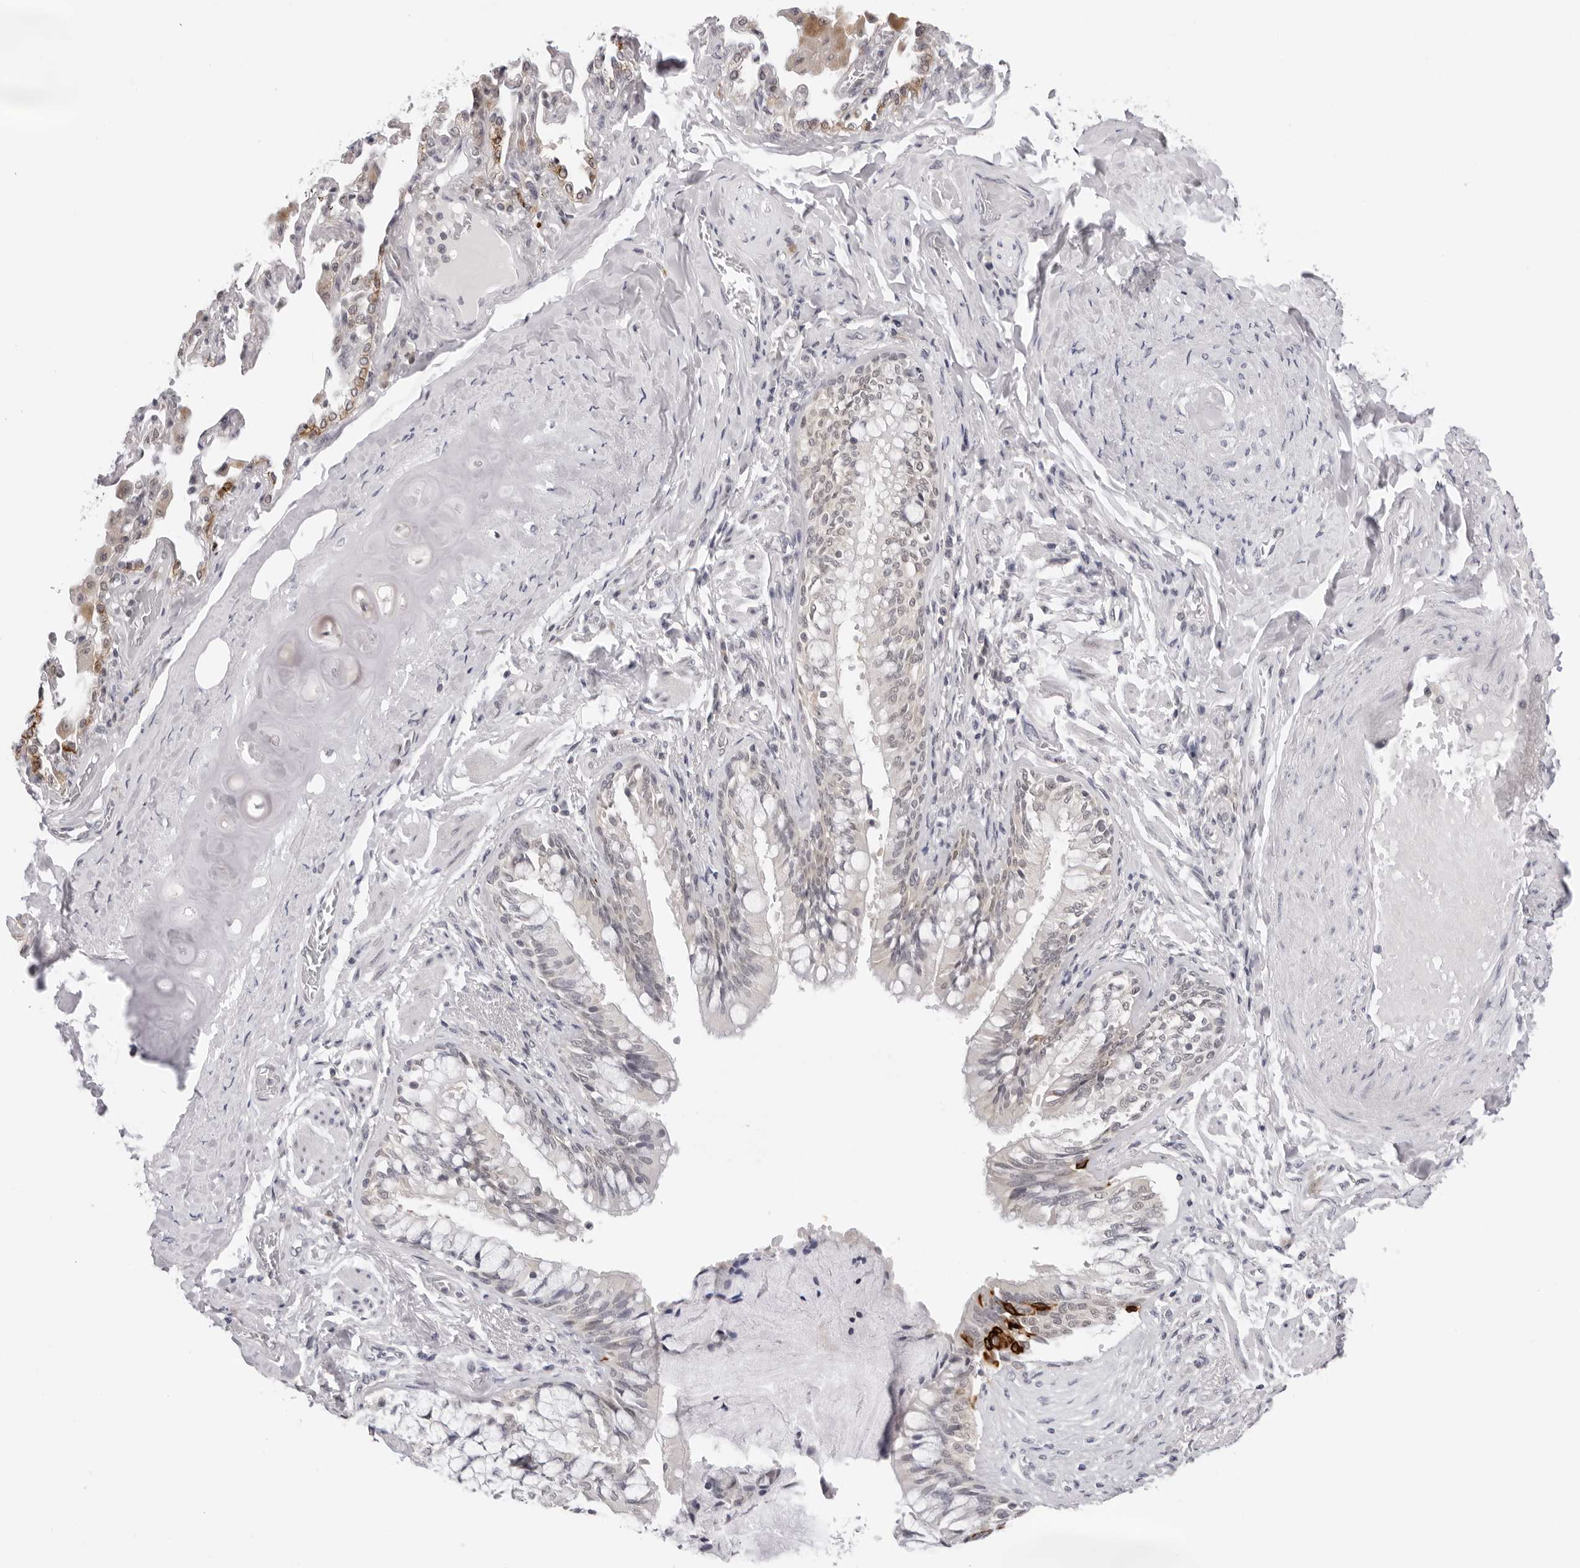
{"staining": {"intensity": "weak", "quantity": "<25%", "location": "cytoplasmic/membranous"}, "tissue": "bronchus", "cell_type": "Respiratory epithelial cells", "image_type": "normal", "snomed": [{"axis": "morphology", "description": "Normal tissue, NOS"}, {"axis": "morphology", "description": "Inflammation, NOS"}, {"axis": "topography", "description": "Lung"}], "caption": "IHC of normal human bronchus displays no positivity in respiratory epithelial cells.", "gene": "PRUNE1", "patient": {"sex": "female", "age": 46}}